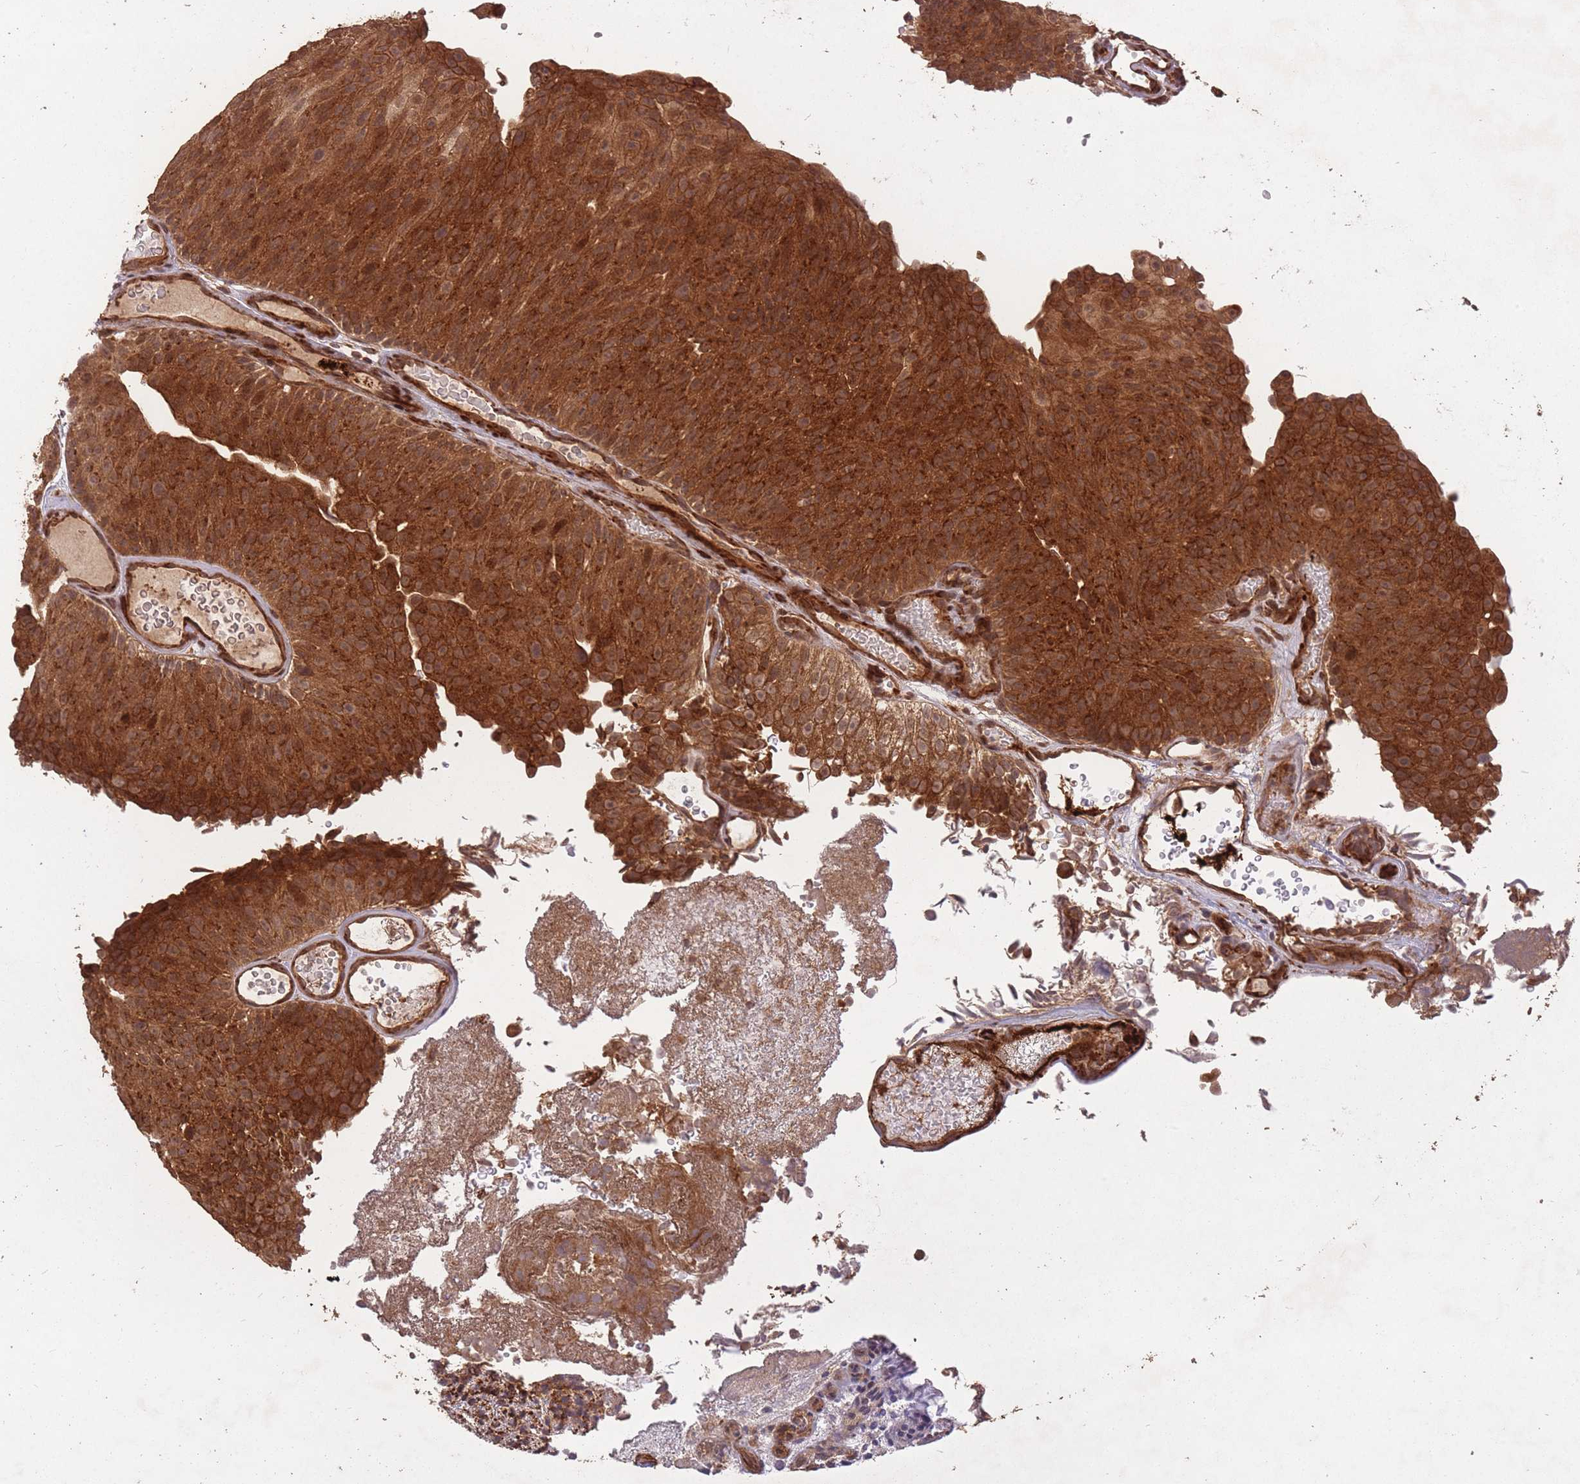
{"staining": {"intensity": "strong", "quantity": ">75%", "location": "cytoplasmic/membranous"}, "tissue": "urothelial cancer", "cell_type": "Tumor cells", "image_type": "cancer", "snomed": [{"axis": "morphology", "description": "Urothelial carcinoma, Low grade"}, {"axis": "topography", "description": "Urinary bladder"}], "caption": "Immunohistochemistry (DAB (3,3'-diaminobenzidine)) staining of human urothelial carcinoma (low-grade) exhibits strong cytoplasmic/membranous protein expression in about >75% of tumor cells.", "gene": "ERBB3", "patient": {"sex": "male", "age": 78}}